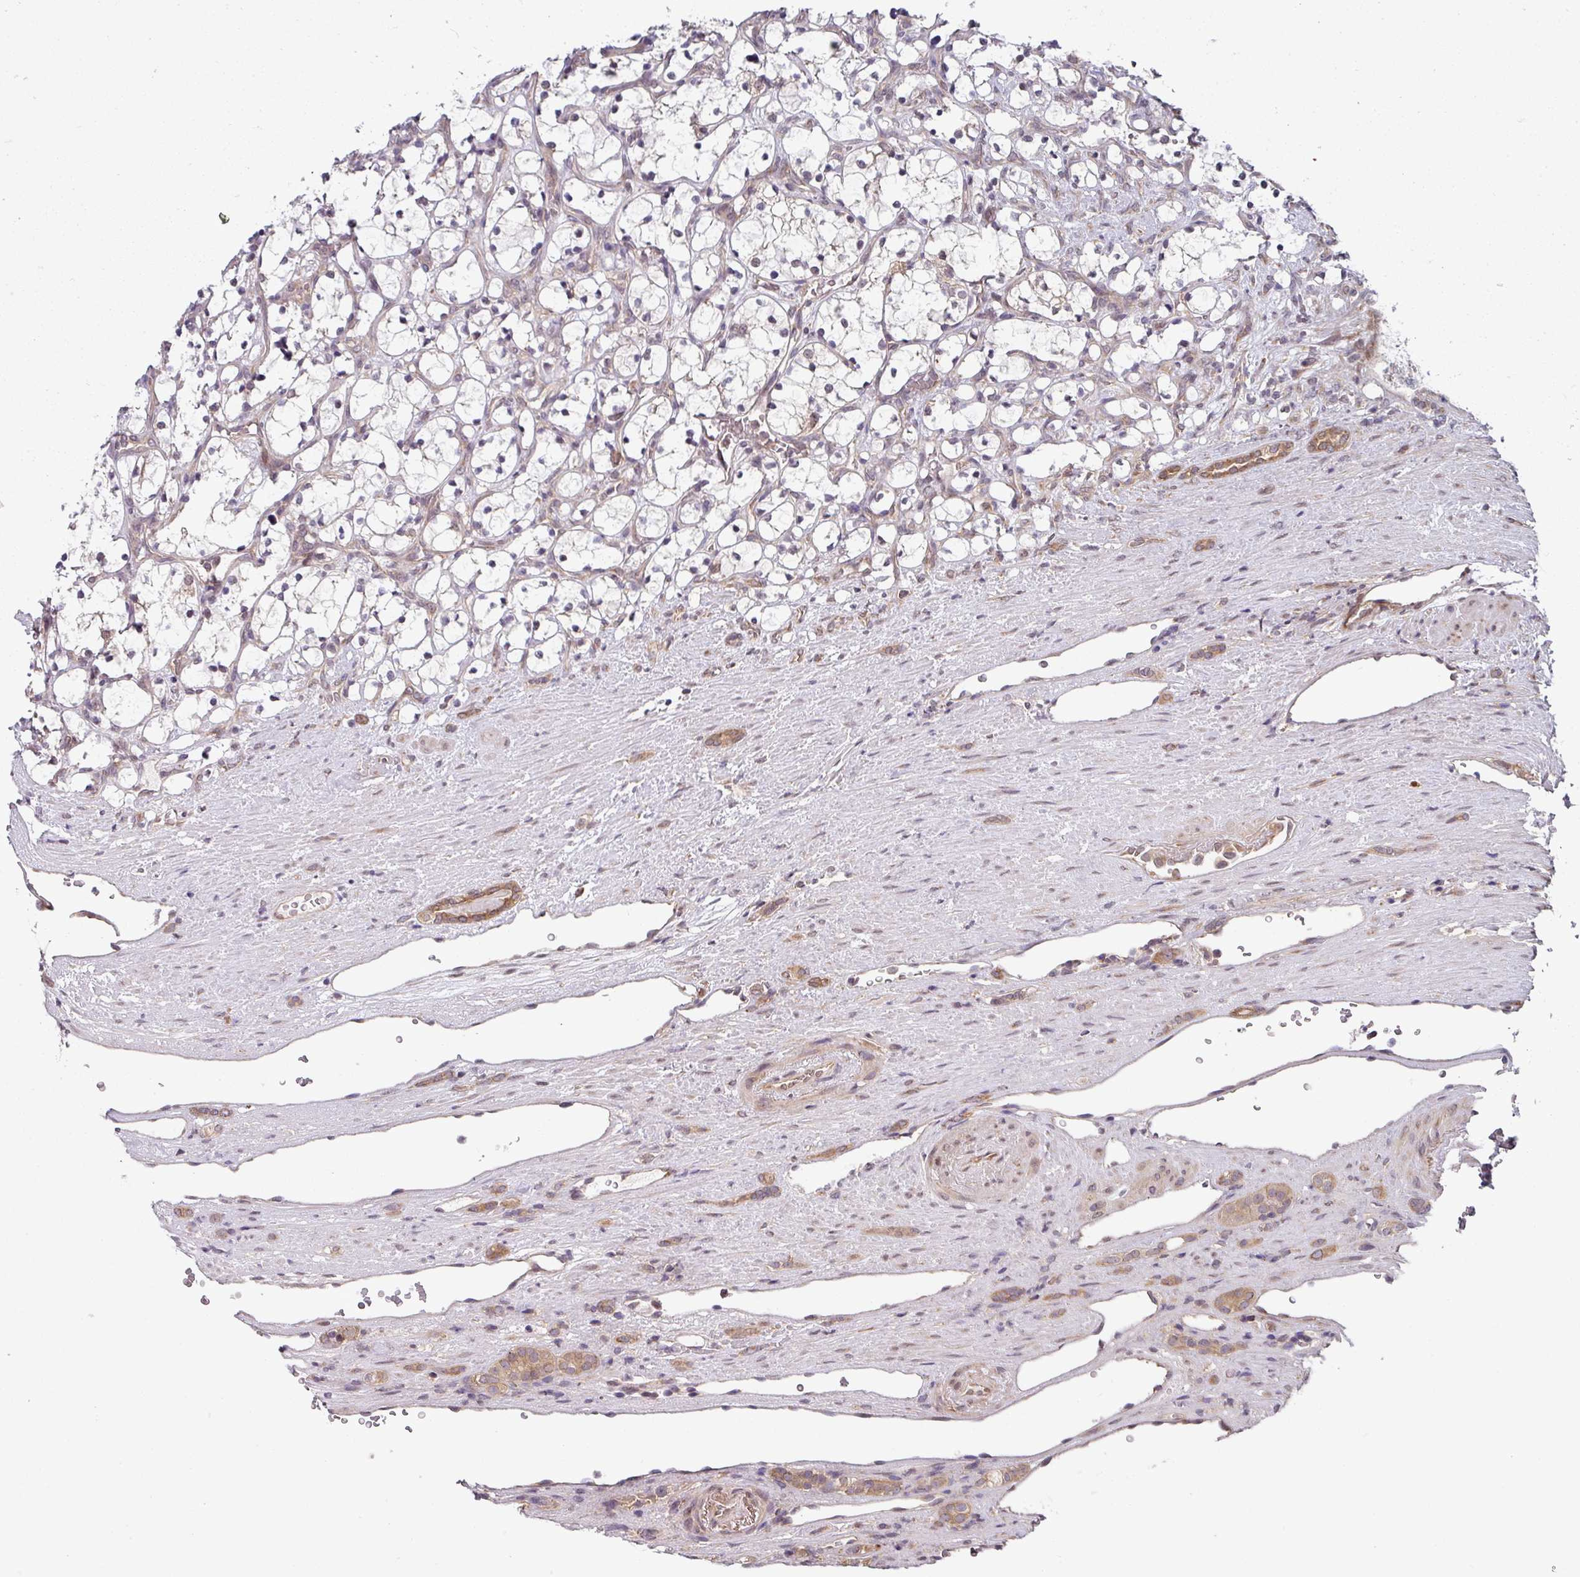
{"staining": {"intensity": "negative", "quantity": "none", "location": "none"}, "tissue": "renal cancer", "cell_type": "Tumor cells", "image_type": "cancer", "snomed": [{"axis": "morphology", "description": "Adenocarcinoma, NOS"}, {"axis": "topography", "description": "Kidney"}], "caption": "Adenocarcinoma (renal) stained for a protein using immunohistochemistry (IHC) reveals no positivity tumor cells.", "gene": "CAMLG", "patient": {"sex": "female", "age": 69}}